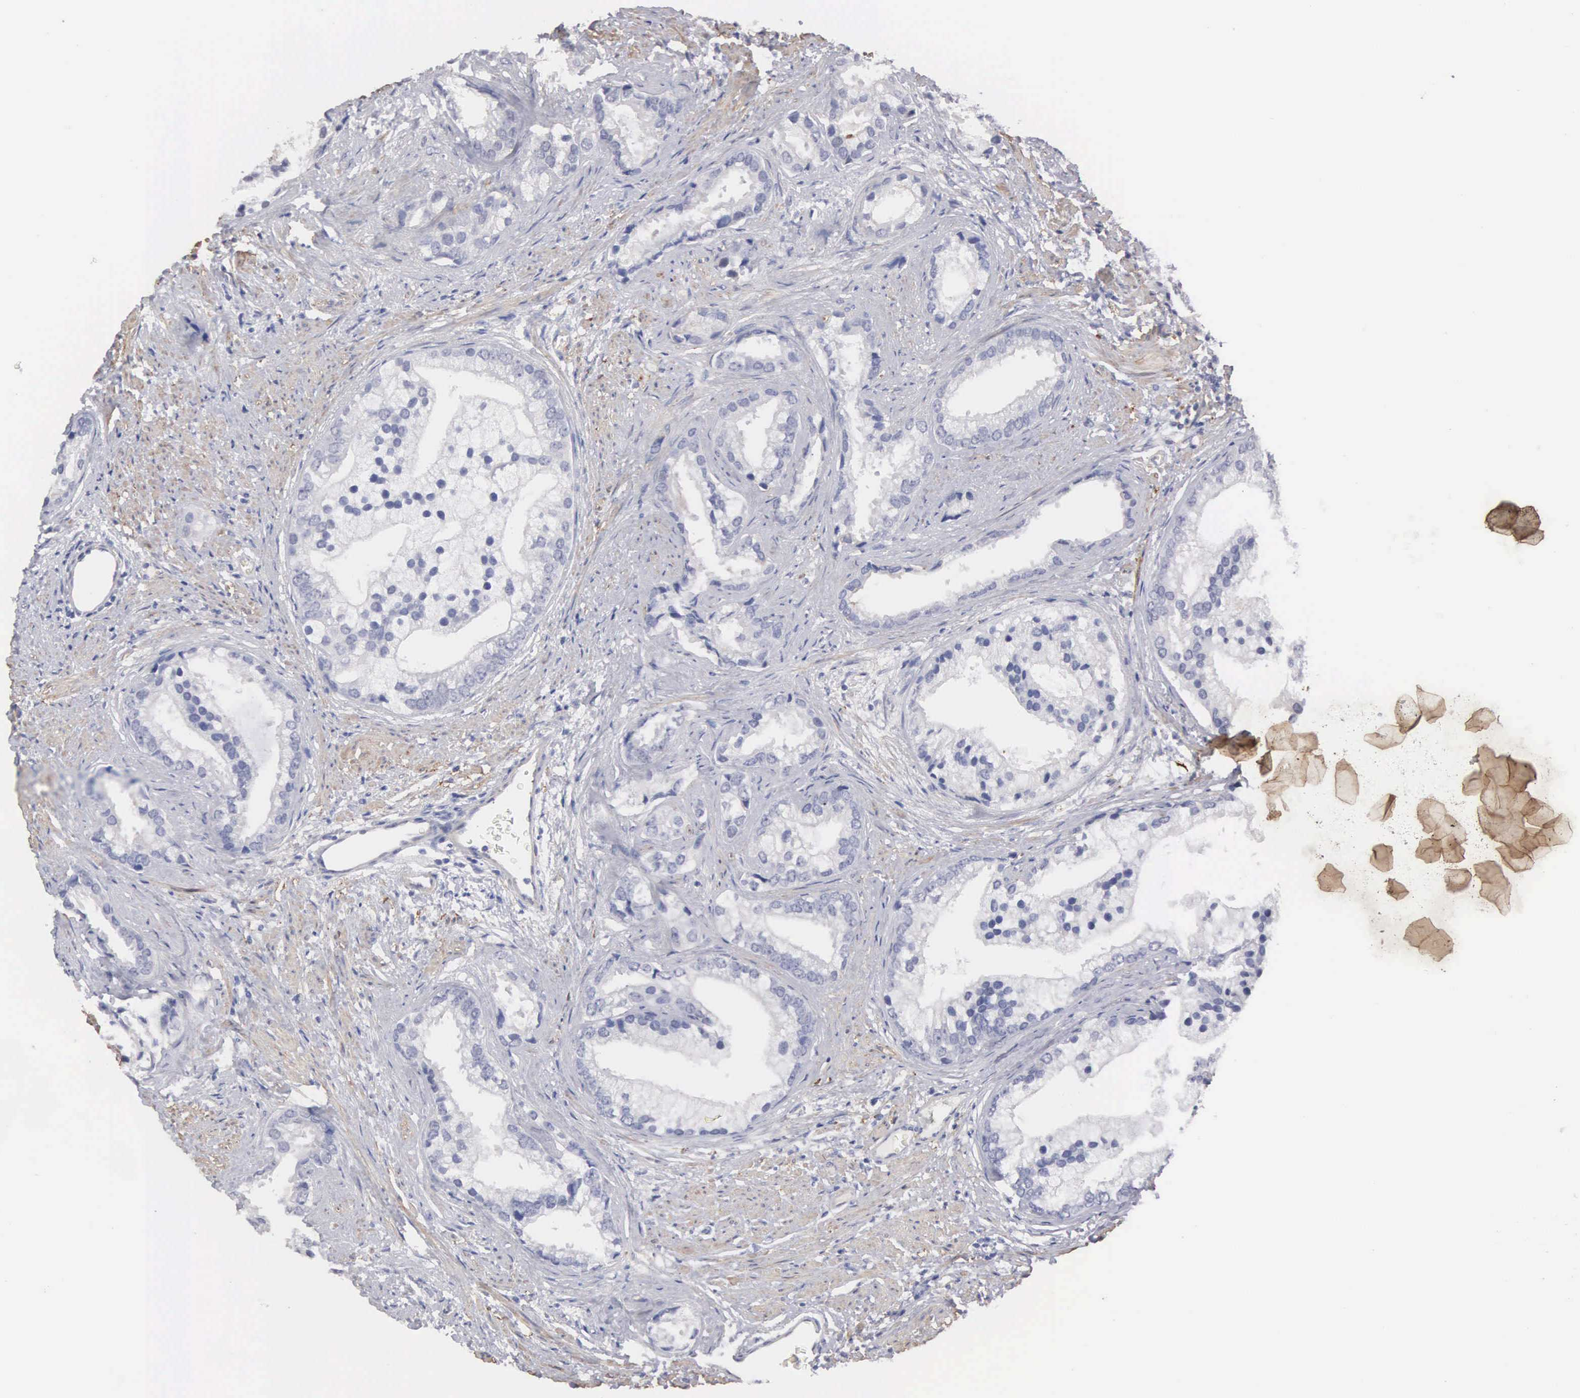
{"staining": {"intensity": "negative", "quantity": "none", "location": "none"}, "tissue": "prostate cancer", "cell_type": "Tumor cells", "image_type": "cancer", "snomed": [{"axis": "morphology", "description": "Adenocarcinoma, Medium grade"}, {"axis": "topography", "description": "Prostate"}], "caption": "IHC photomicrograph of human medium-grade adenocarcinoma (prostate) stained for a protein (brown), which exhibits no positivity in tumor cells. The staining is performed using DAB brown chromogen with nuclei counter-stained in using hematoxylin.", "gene": "ELFN2", "patient": {"sex": "male", "age": 65}}